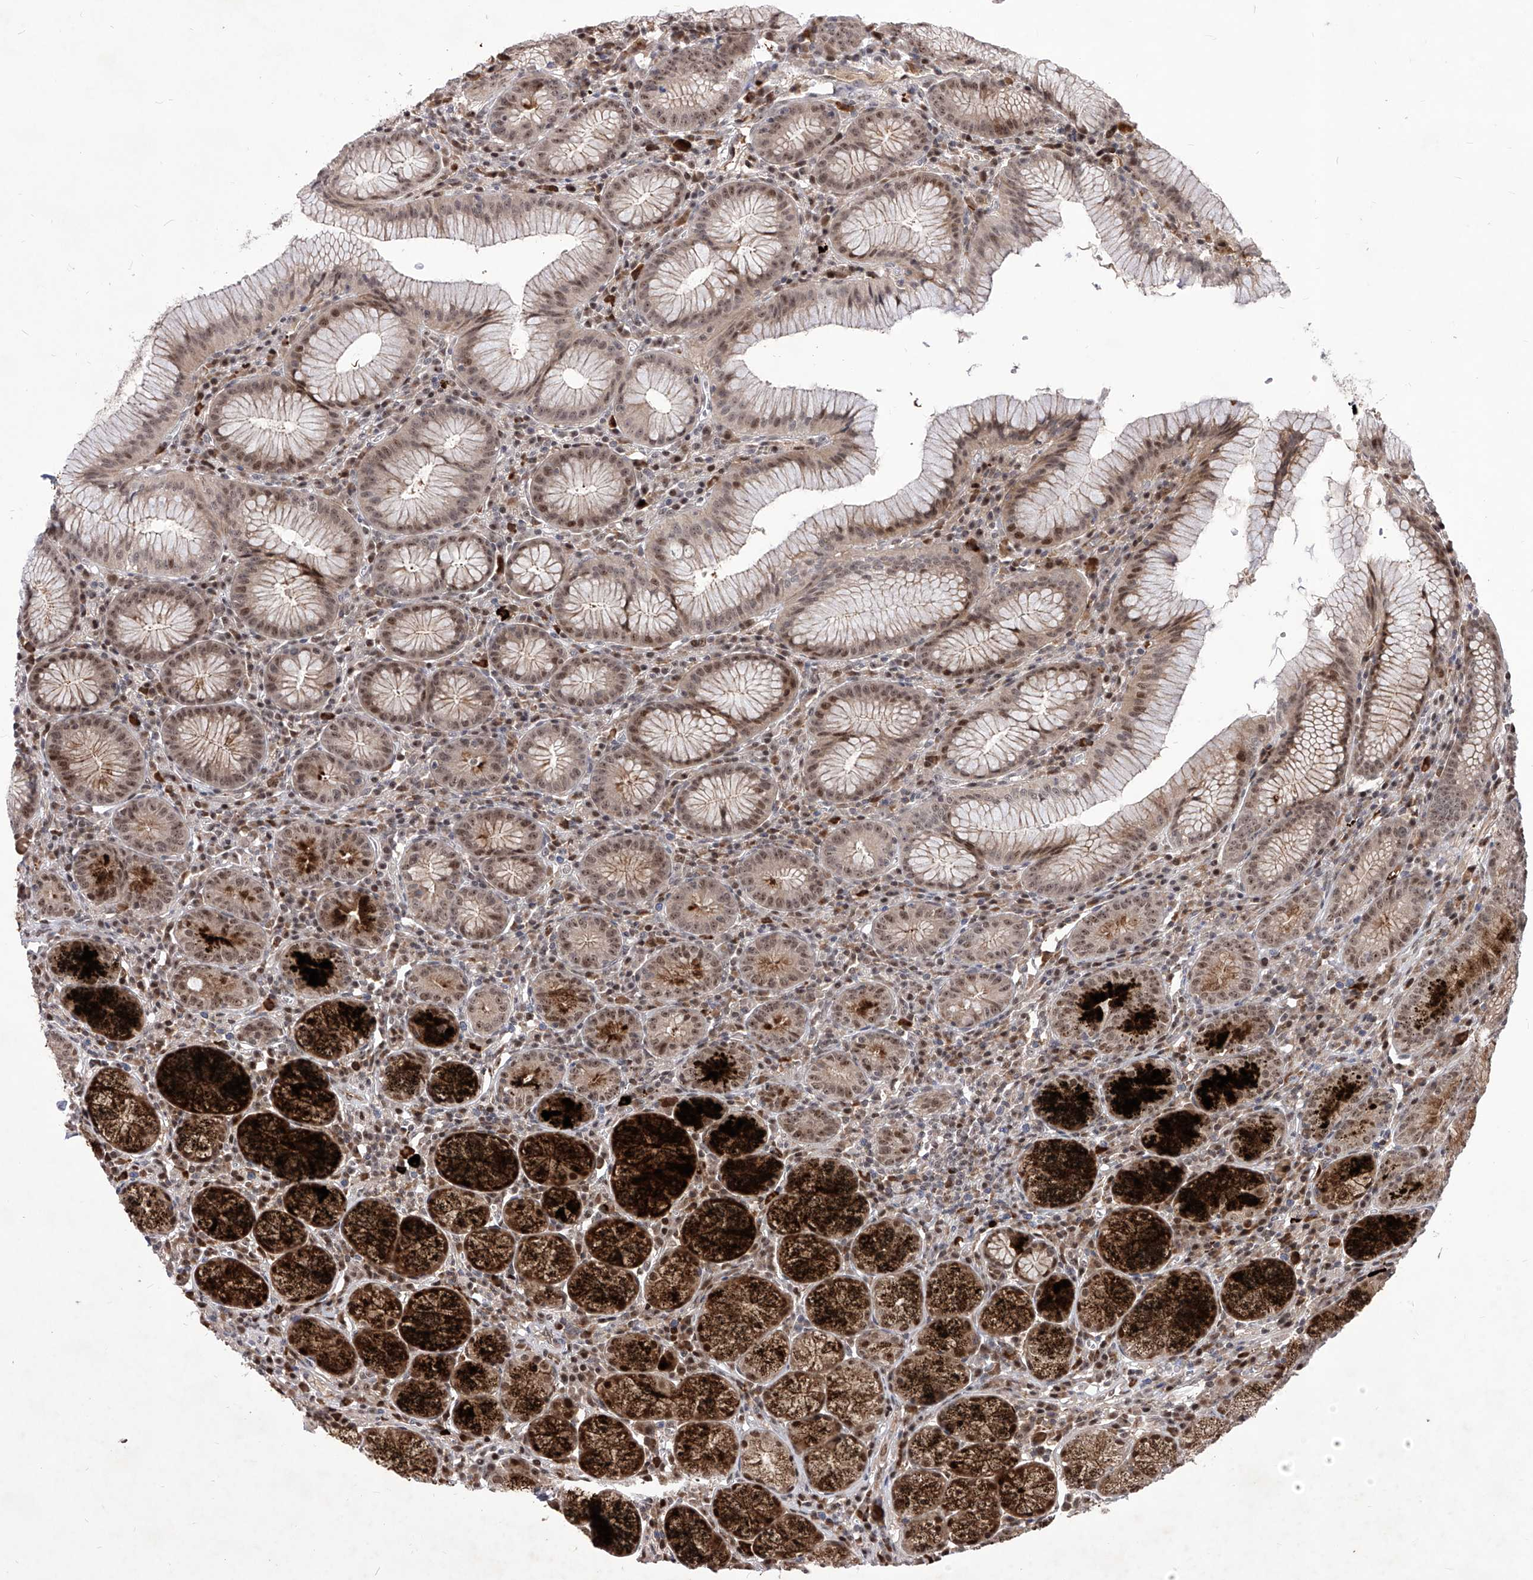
{"staining": {"intensity": "moderate", "quantity": ">75%", "location": "cytoplasmic/membranous,nuclear"}, "tissue": "stomach", "cell_type": "Glandular cells", "image_type": "normal", "snomed": [{"axis": "morphology", "description": "Normal tissue, NOS"}, {"axis": "topography", "description": "Stomach"}], "caption": "The micrograph exhibits a brown stain indicating the presence of a protein in the cytoplasmic/membranous,nuclear of glandular cells in stomach. (DAB (3,3'-diaminobenzidine) IHC with brightfield microscopy, high magnification).", "gene": "LGR4", "patient": {"sex": "male", "age": 55}}